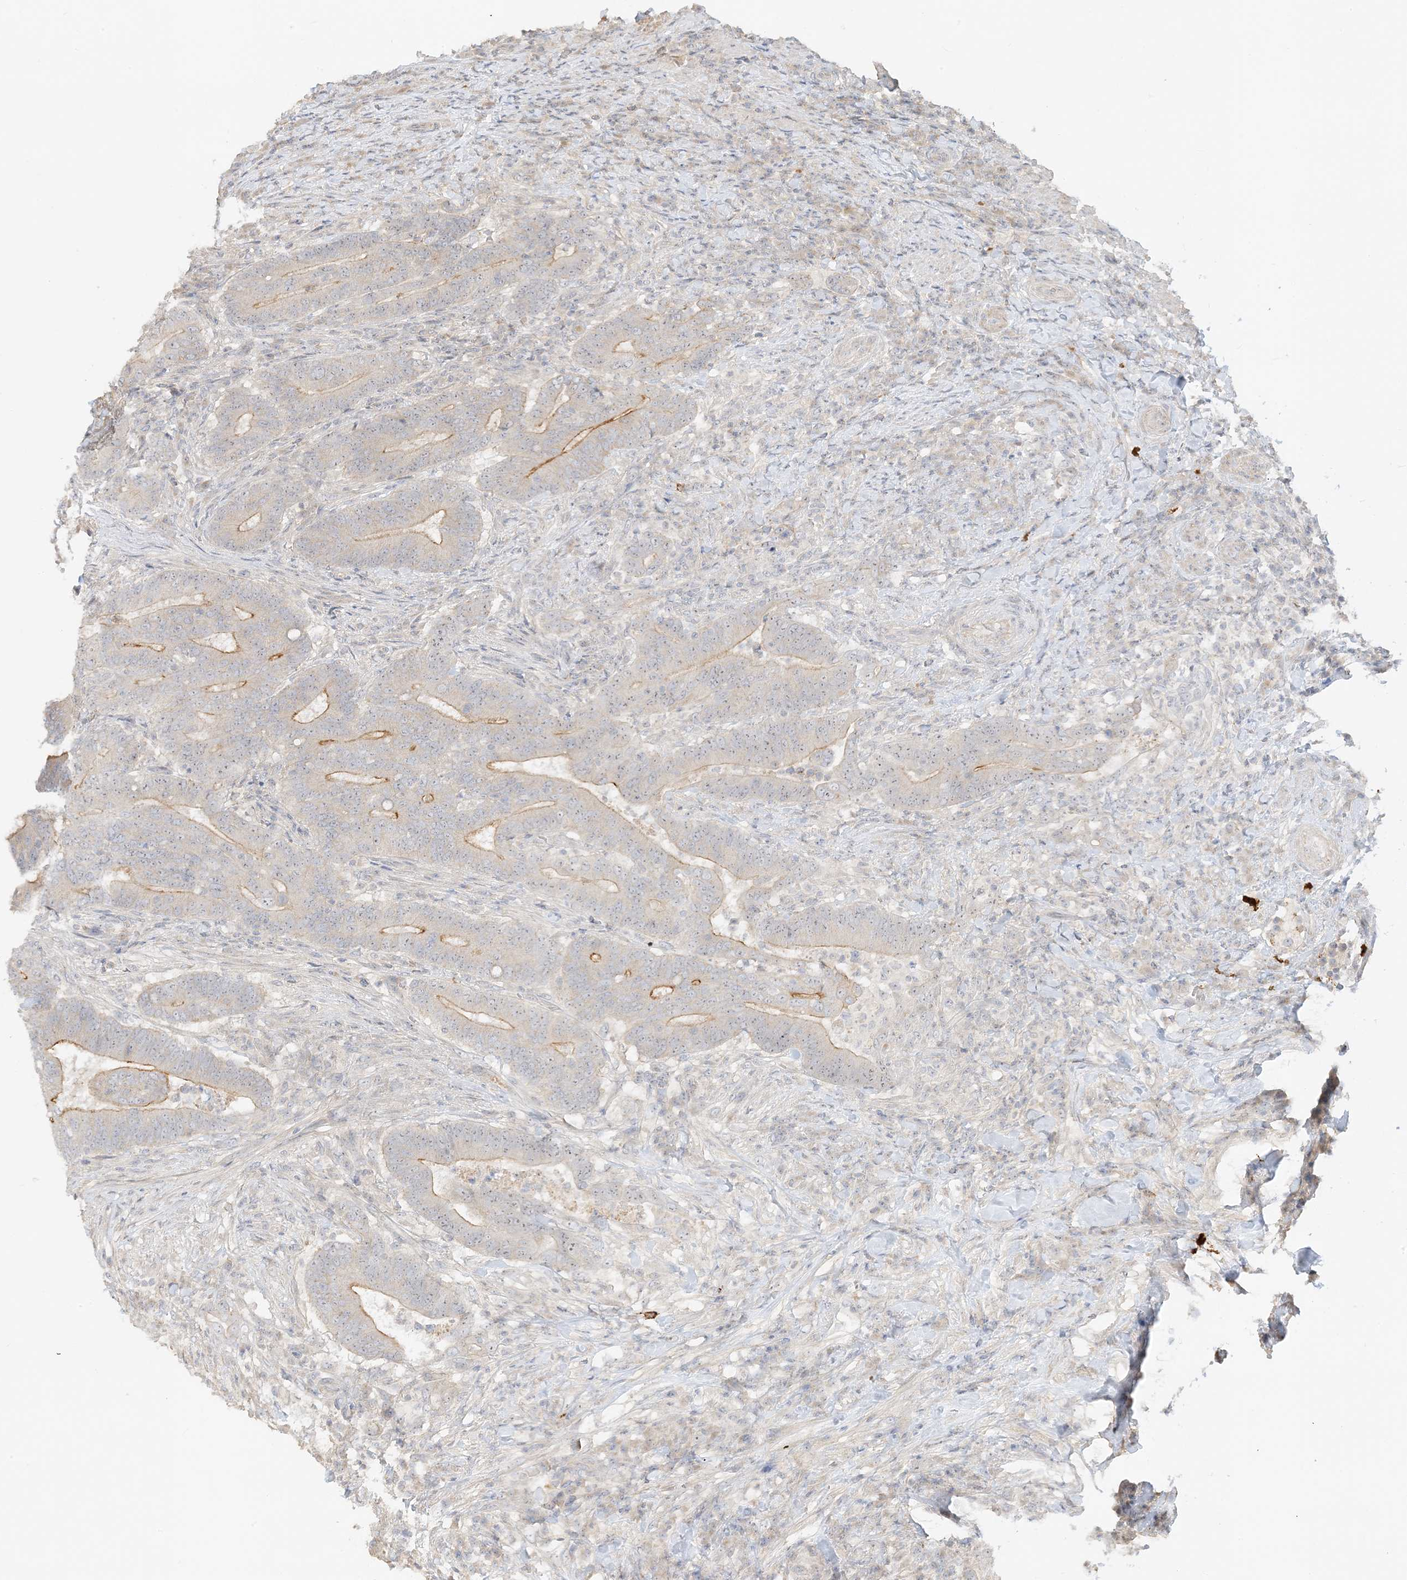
{"staining": {"intensity": "strong", "quantity": "<25%", "location": "cytoplasmic/membranous"}, "tissue": "colorectal cancer", "cell_type": "Tumor cells", "image_type": "cancer", "snomed": [{"axis": "morphology", "description": "Adenocarcinoma, NOS"}, {"axis": "topography", "description": "Colon"}], "caption": "The photomicrograph exhibits a brown stain indicating the presence of a protein in the cytoplasmic/membranous of tumor cells in adenocarcinoma (colorectal).", "gene": "ETAA1", "patient": {"sex": "female", "age": 66}}